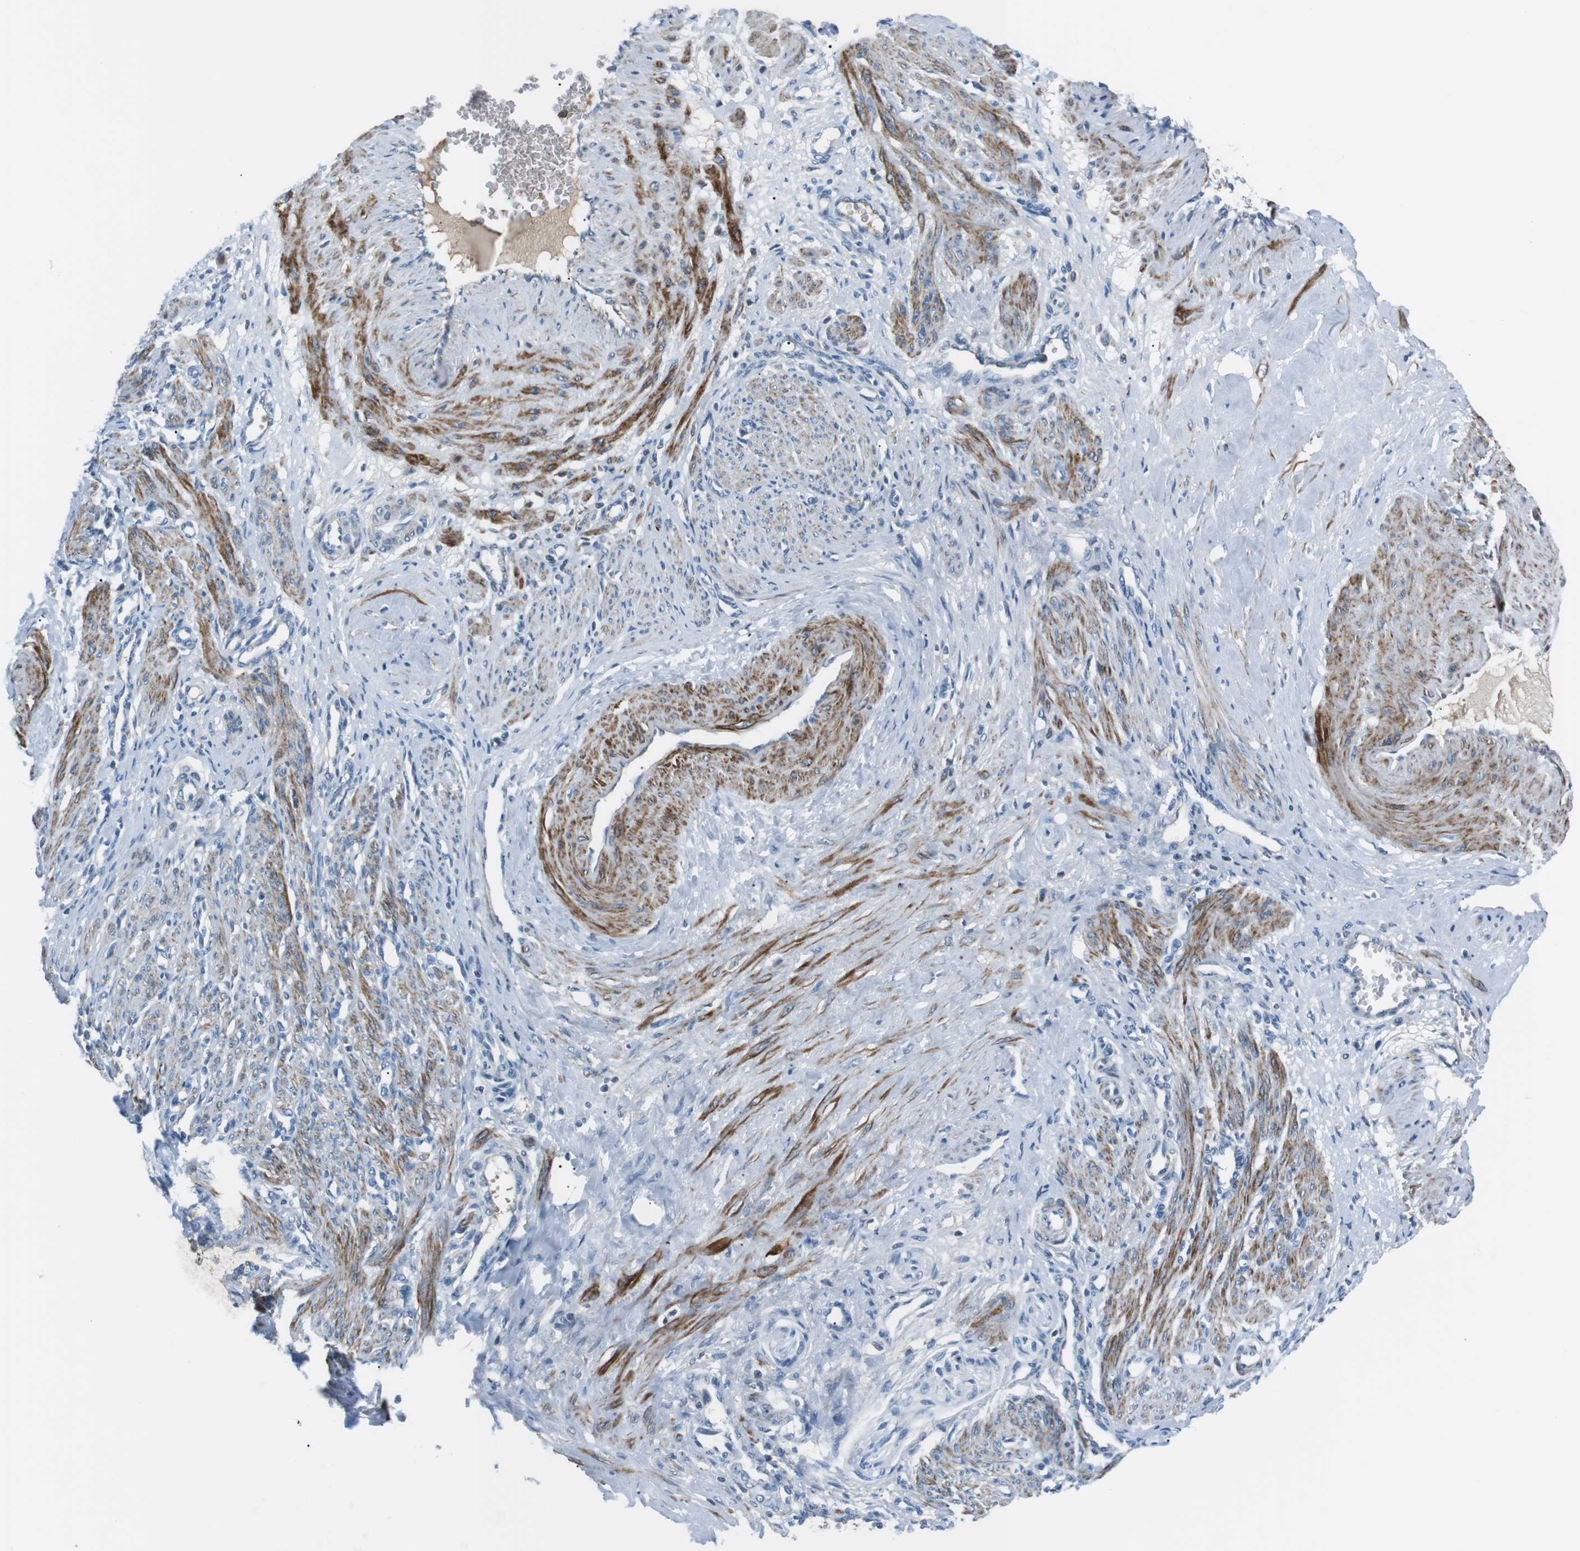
{"staining": {"intensity": "strong", "quantity": "25%-75%", "location": "cytoplasmic/membranous"}, "tissue": "smooth muscle", "cell_type": "Smooth muscle cells", "image_type": "normal", "snomed": [{"axis": "morphology", "description": "Normal tissue, NOS"}, {"axis": "topography", "description": "Endometrium"}], "caption": "Human smooth muscle stained for a protein (brown) displays strong cytoplasmic/membranous positive expression in about 25%-75% of smooth muscle cells.", "gene": "ARVCF", "patient": {"sex": "female", "age": 33}}